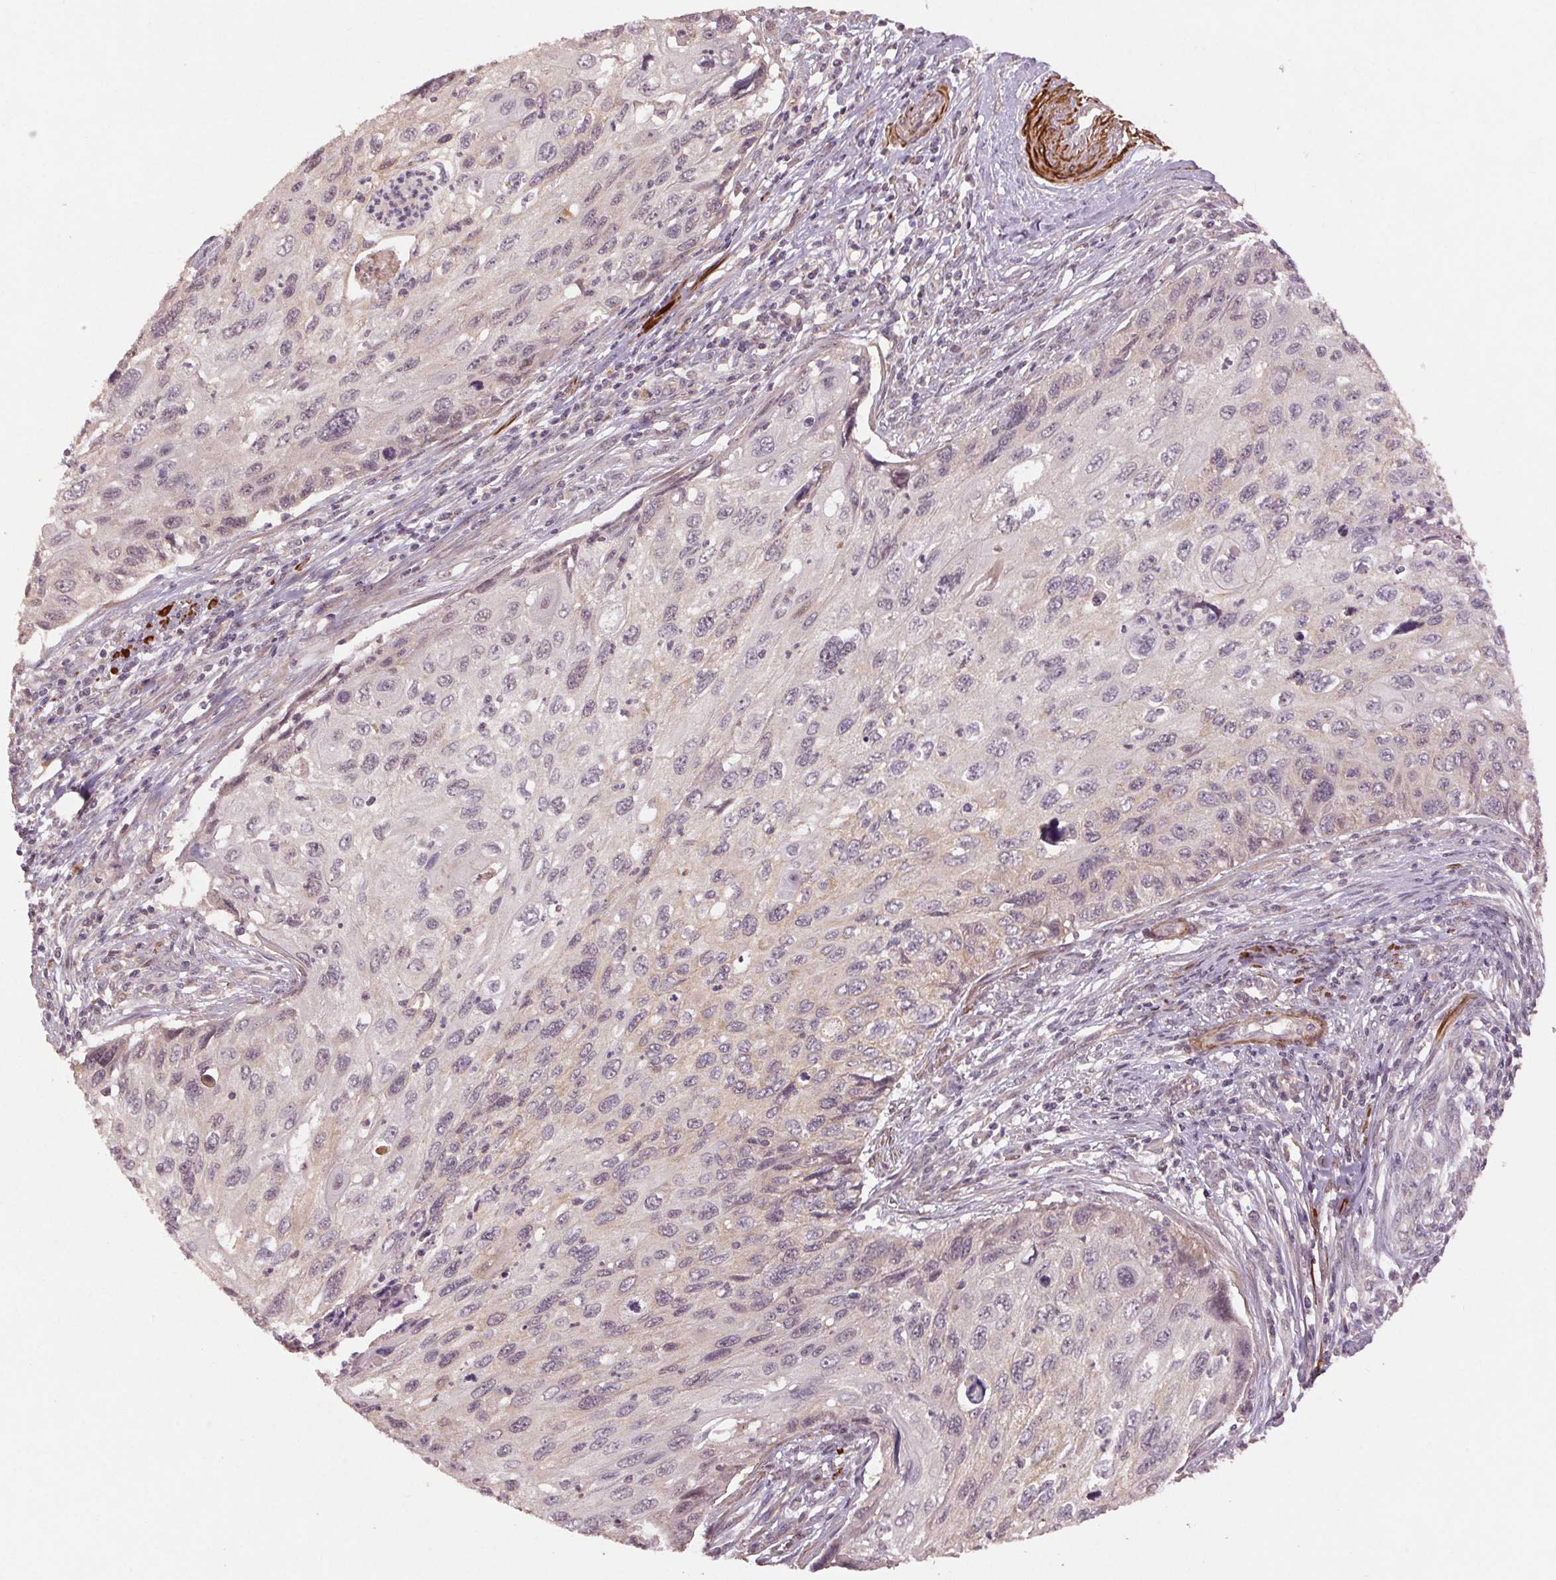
{"staining": {"intensity": "negative", "quantity": "none", "location": "none"}, "tissue": "cervical cancer", "cell_type": "Tumor cells", "image_type": "cancer", "snomed": [{"axis": "morphology", "description": "Squamous cell carcinoma, NOS"}, {"axis": "topography", "description": "Cervix"}], "caption": "Immunohistochemistry (IHC) histopathology image of human cervical squamous cell carcinoma stained for a protein (brown), which shows no expression in tumor cells.", "gene": "SMLR1", "patient": {"sex": "female", "age": 70}}